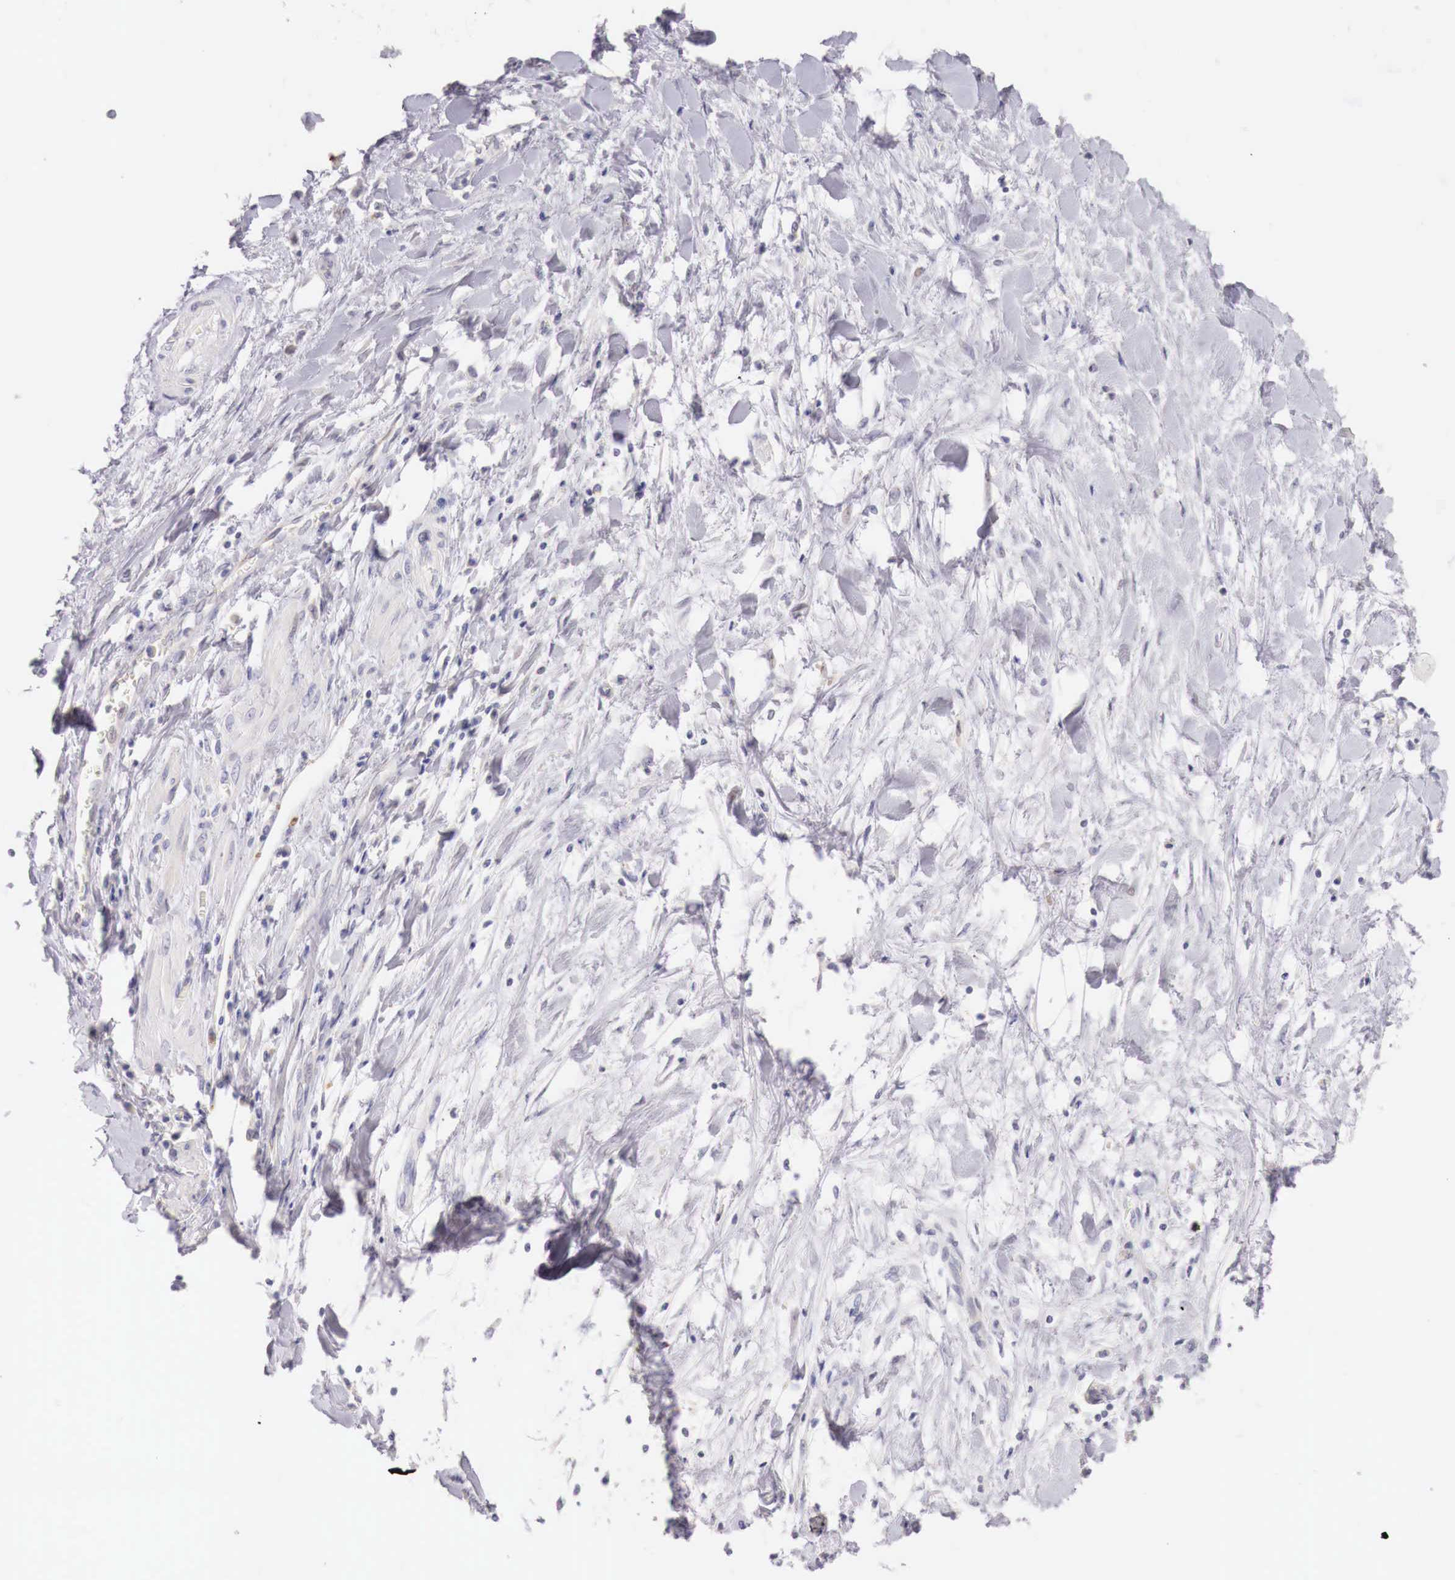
{"staining": {"intensity": "negative", "quantity": "none", "location": "none"}, "tissue": "liver cancer", "cell_type": "Tumor cells", "image_type": "cancer", "snomed": [{"axis": "morphology", "description": "Cholangiocarcinoma"}, {"axis": "topography", "description": "Liver"}], "caption": "DAB immunohistochemical staining of human liver cholangiocarcinoma reveals no significant positivity in tumor cells.", "gene": "ITIH6", "patient": {"sex": "male", "age": 57}}